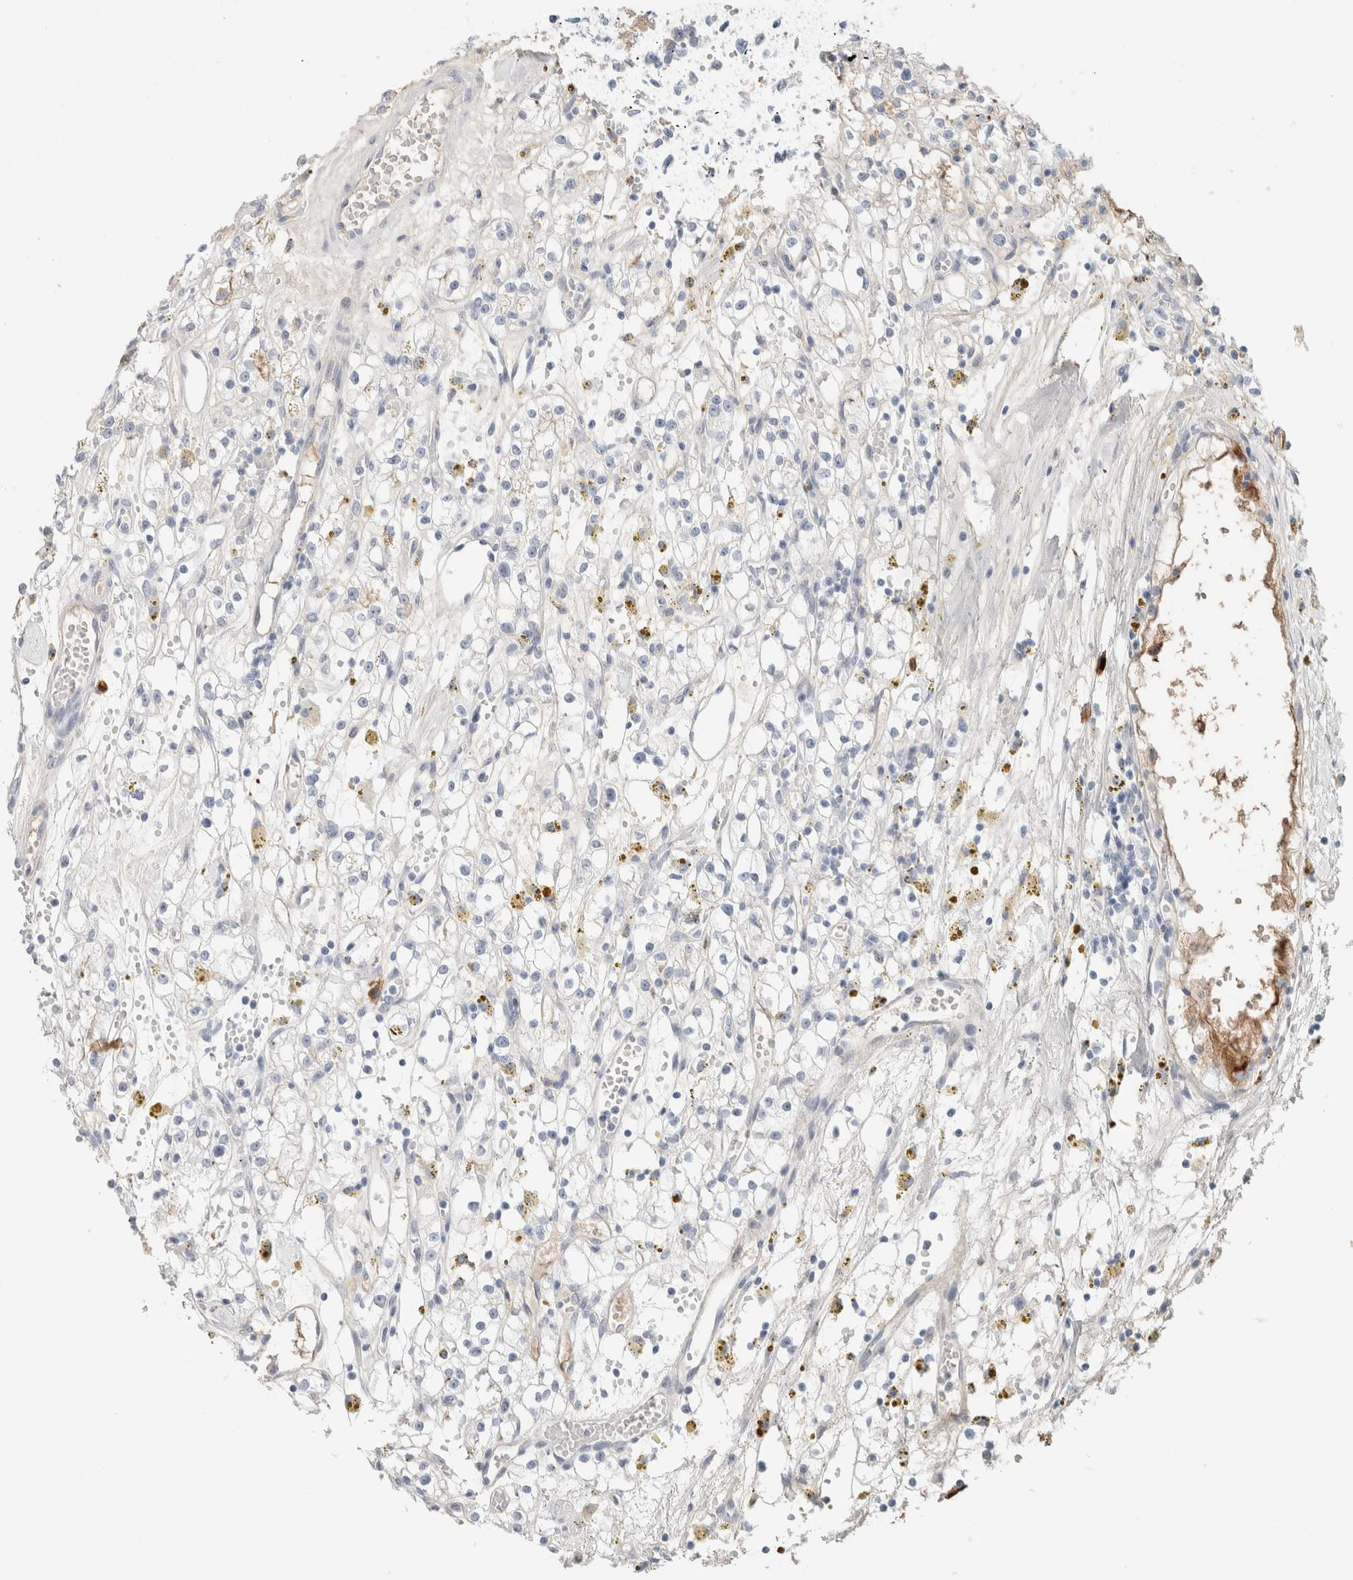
{"staining": {"intensity": "weak", "quantity": "<25%", "location": "cytoplasmic/membranous"}, "tissue": "renal cancer", "cell_type": "Tumor cells", "image_type": "cancer", "snomed": [{"axis": "morphology", "description": "Adenocarcinoma, NOS"}, {"axis": "topography", "description": "Kidney"}], "caption": "Tumor cells show no significant protein expression in renal adenocarcinoma. (Brightfield microscopy of DAB immunohistochemistry at high magnification).", "gene": "IL6", "patient": {"sex": "male", "age": 56}}